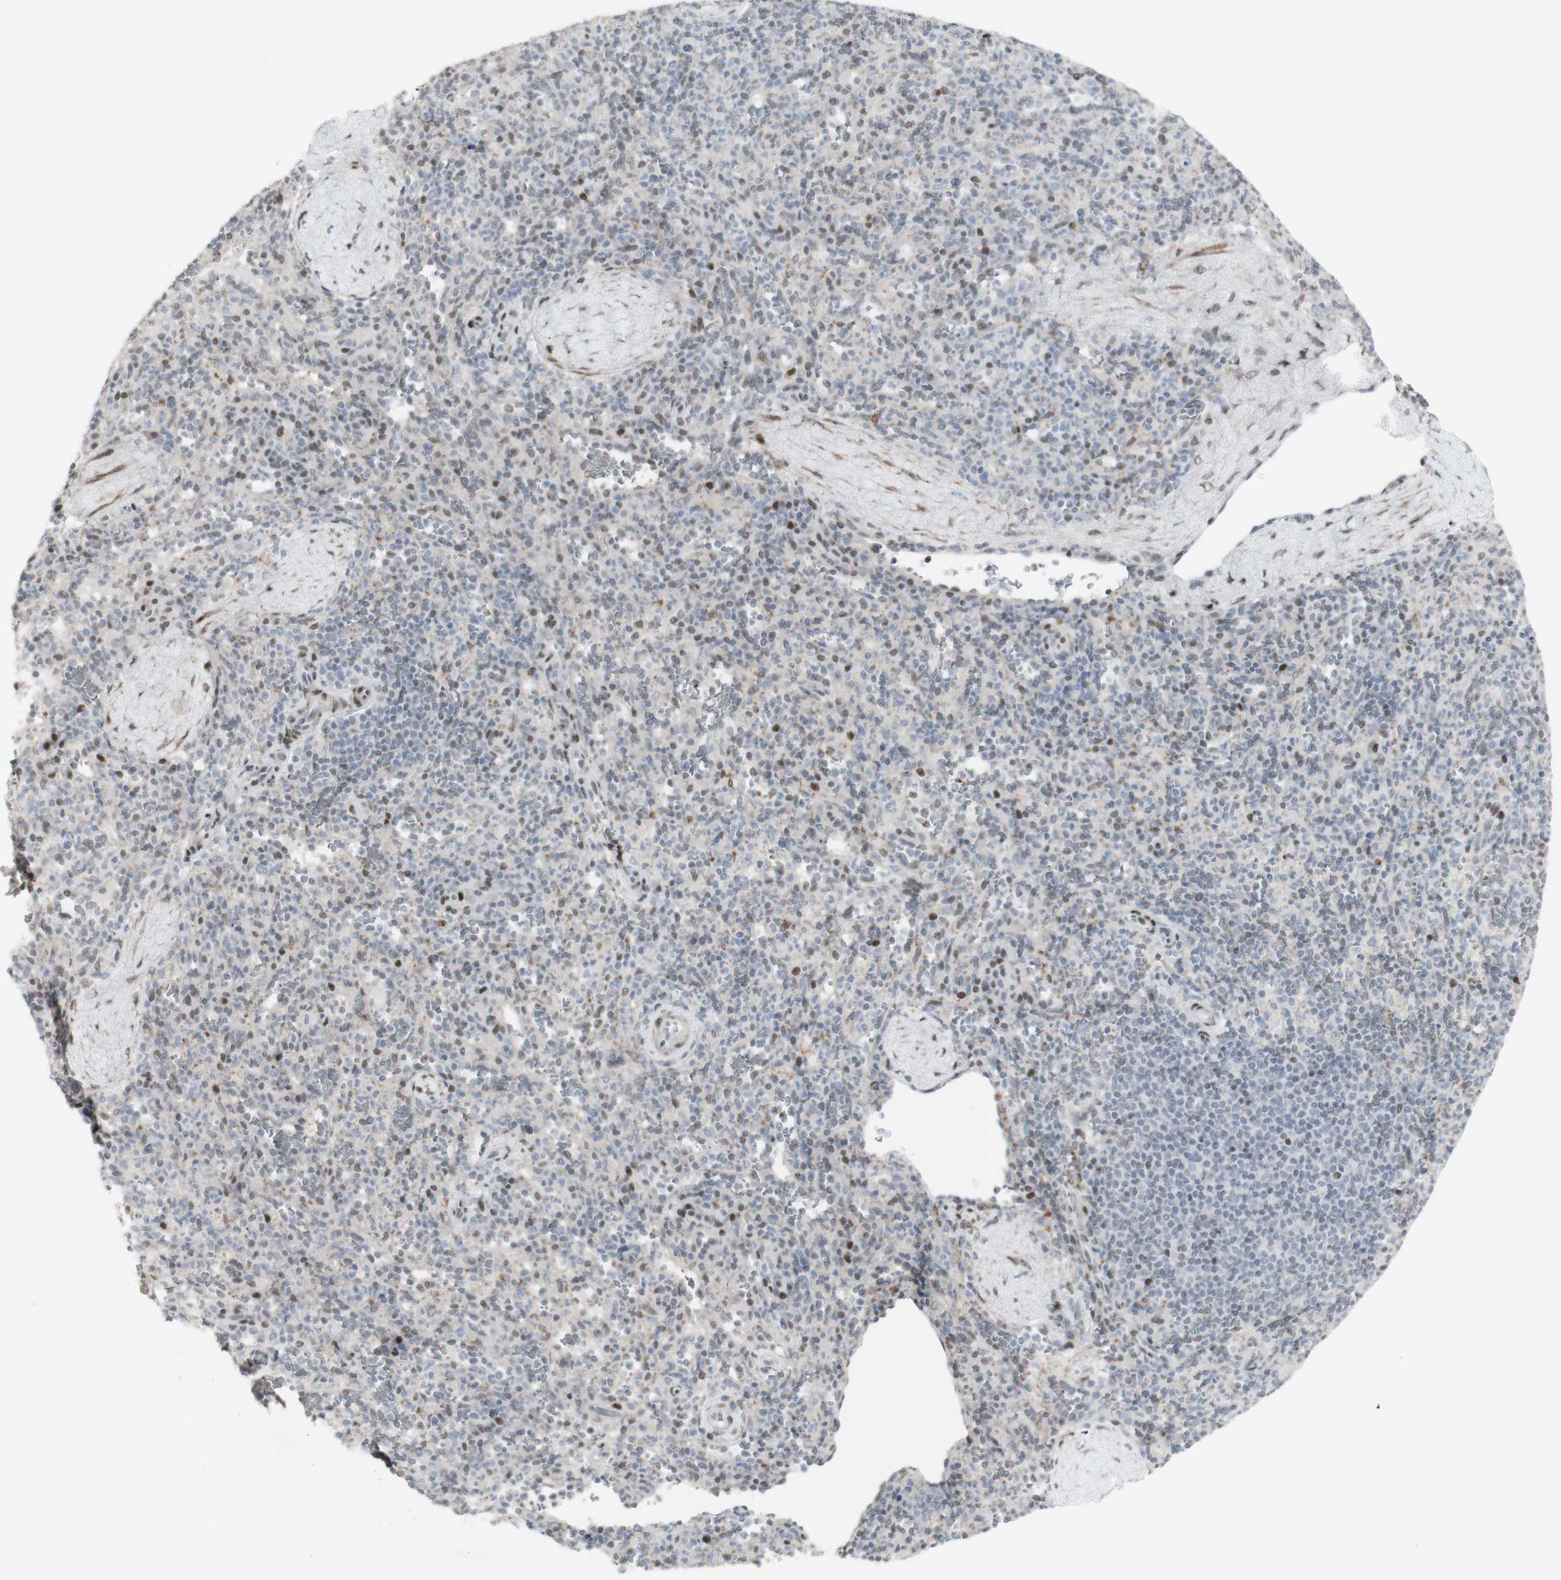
{"staining": {"intensity": "moderate", "quantity": "<25%", "location": "nuclear"}, "tissue": "spleen", "cell_type": "Cells in red pulp", "image_type": "normal", "snomed": [{"axis": "morphology", "description": "Normal tissue, NOS"}, {"axis": "topography", "description": "Spleen"}], "caption": "A brown stain shows moderate nuclear staining of a protein in cells in red pulp of normal spleen. (DAB (3,3'-diaminobenzidine) = brown stain, brightfield microscopy at high magnification).", "gene": "C1orf116", "patient": {"sex": "male", "age": 36}}